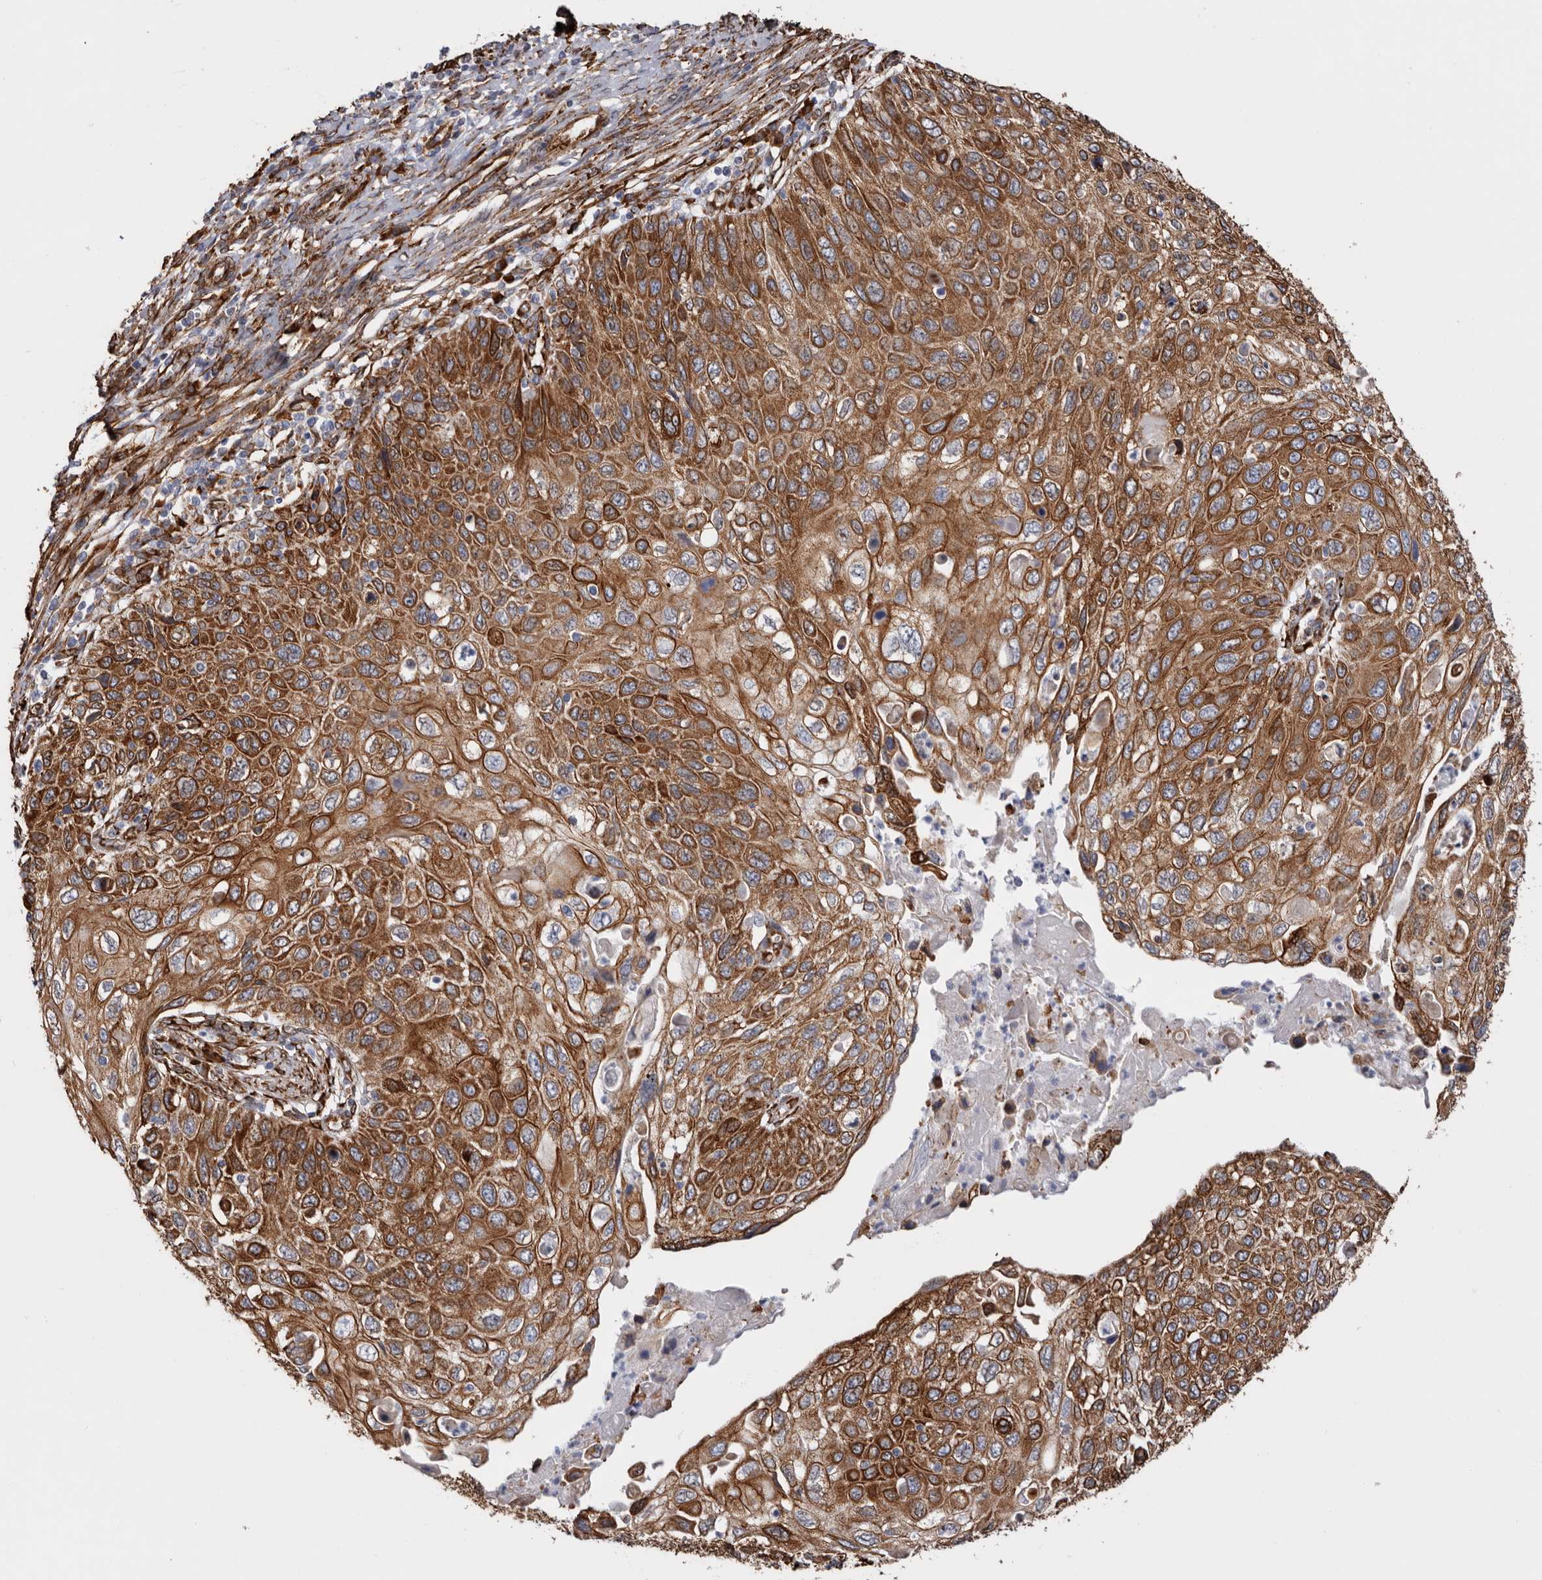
{"staining": {"intensity": "strong", "quantity": ">75%", "location": "cytoplasmic/membranous"}, "tissue": "cervical cancer", "cell_type": "Tumor cells", "image_type": "cancer", "snomed": [{"axis": "morphology", "description": "Squamous cell carcinoma, NOS"}, {"axis": "topography", "description": "Cervix"}], "caption": "Immunohistochemistry micrograph of human cervical cancer (squamous cell carcinoma) stained for a protein (brown), which shows high levels of strong cytoplasmic/membranous staining in about >75% of tumor cells.", "gene": "SEMA3E", "patient": {"sex": "female", "age": 70}}